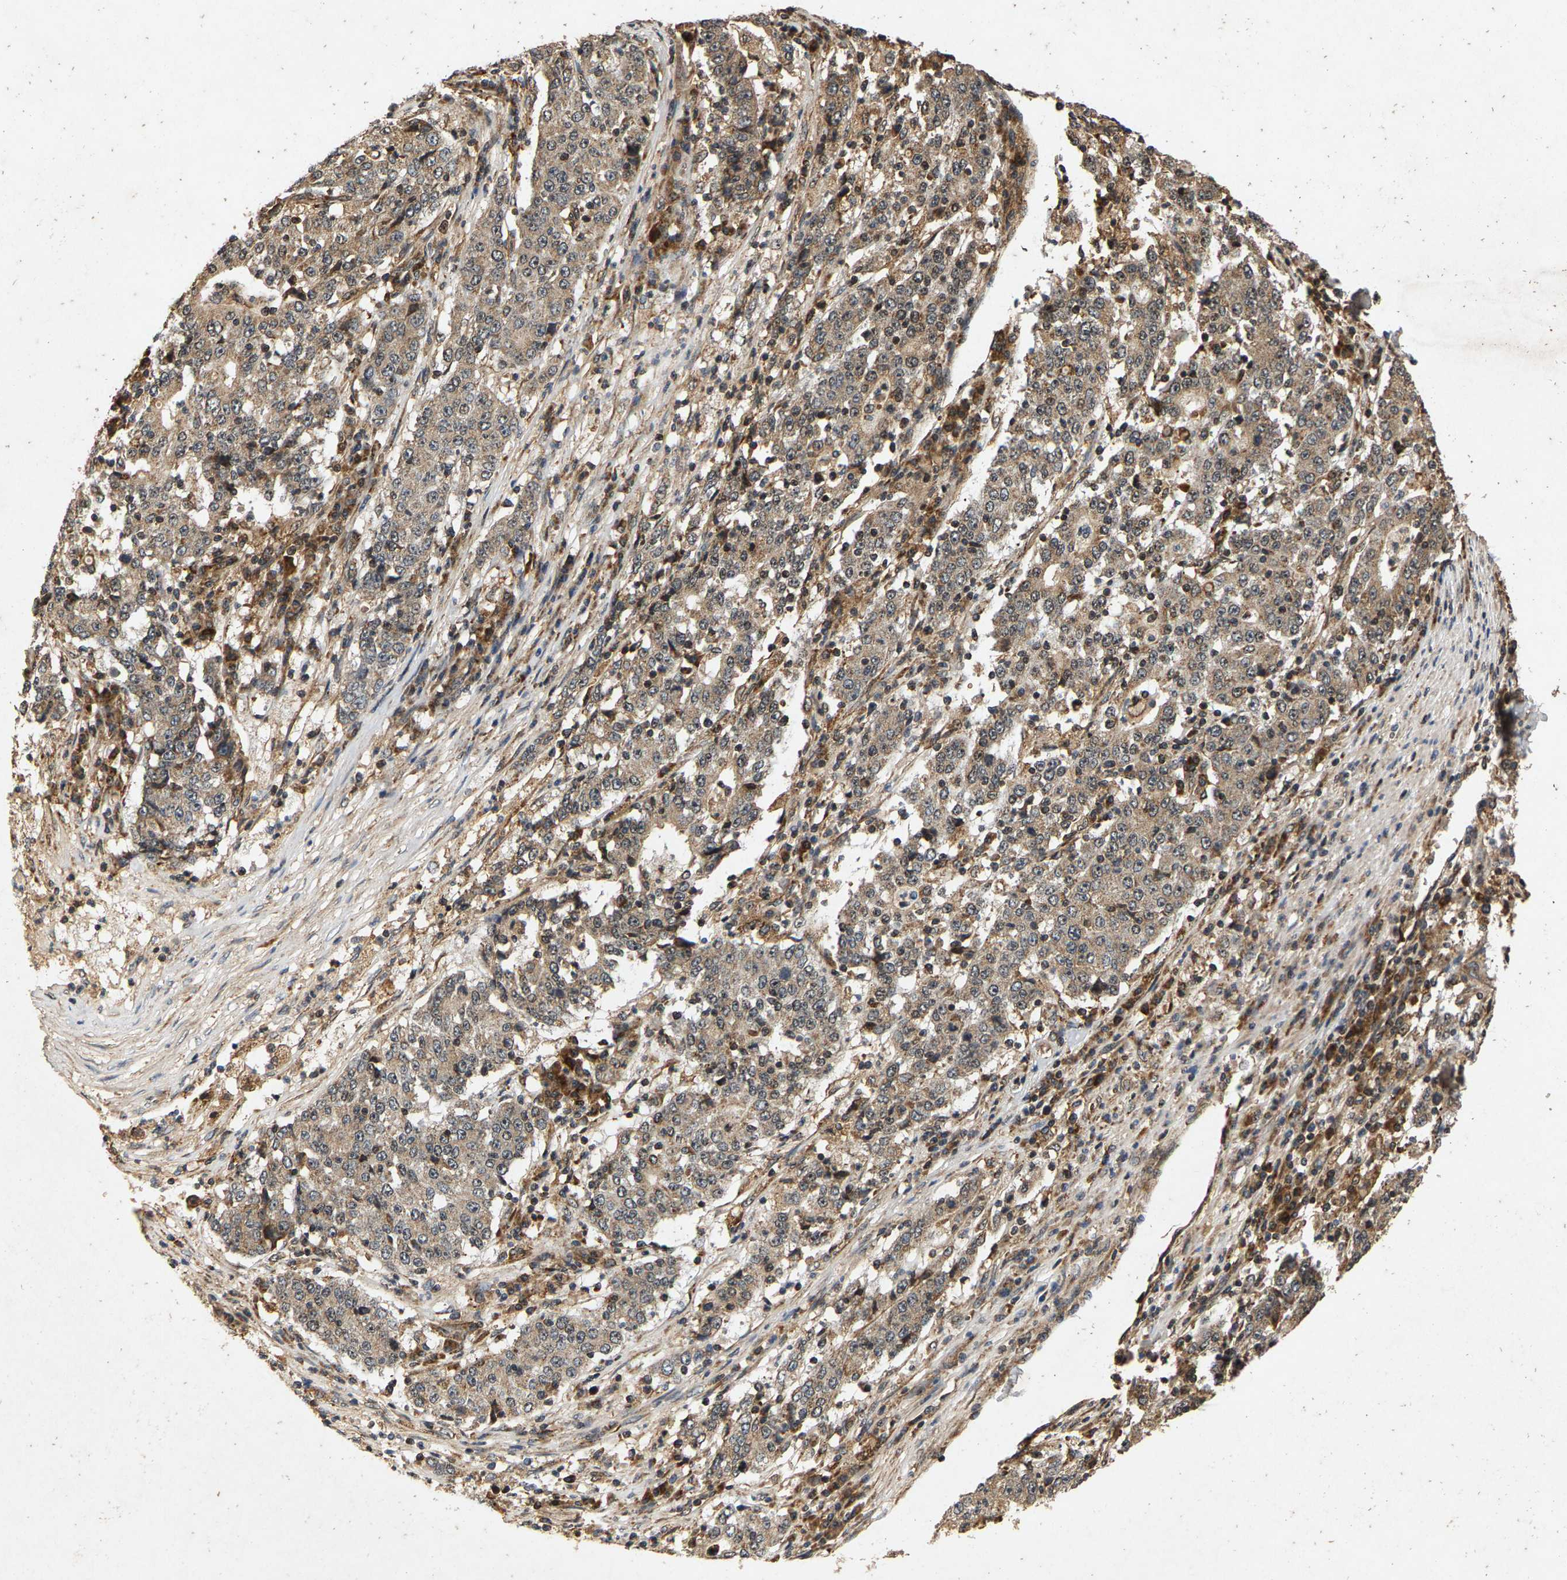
{"staining": {"intensity": "weak", "quantity": ">75%", "location": "cytoplasmic/membranous"}, "tissue": "stomach cancer", "cell_type": "Tumor cells", "image_type": "cancer", "snomed": [{"axis": "morphology", "description": "Adenocarcinoma, NOS"}, {"axis": "topography", "description": "Stomach"}], "caption": "Weak cytoplasmic/membranous expression for a protein is present in approximately >75% of tumor cells of stomach adenocarcinoma using IHC.", "gene": "CIDEC", "patient": {"sex": "male", "age": 59}}